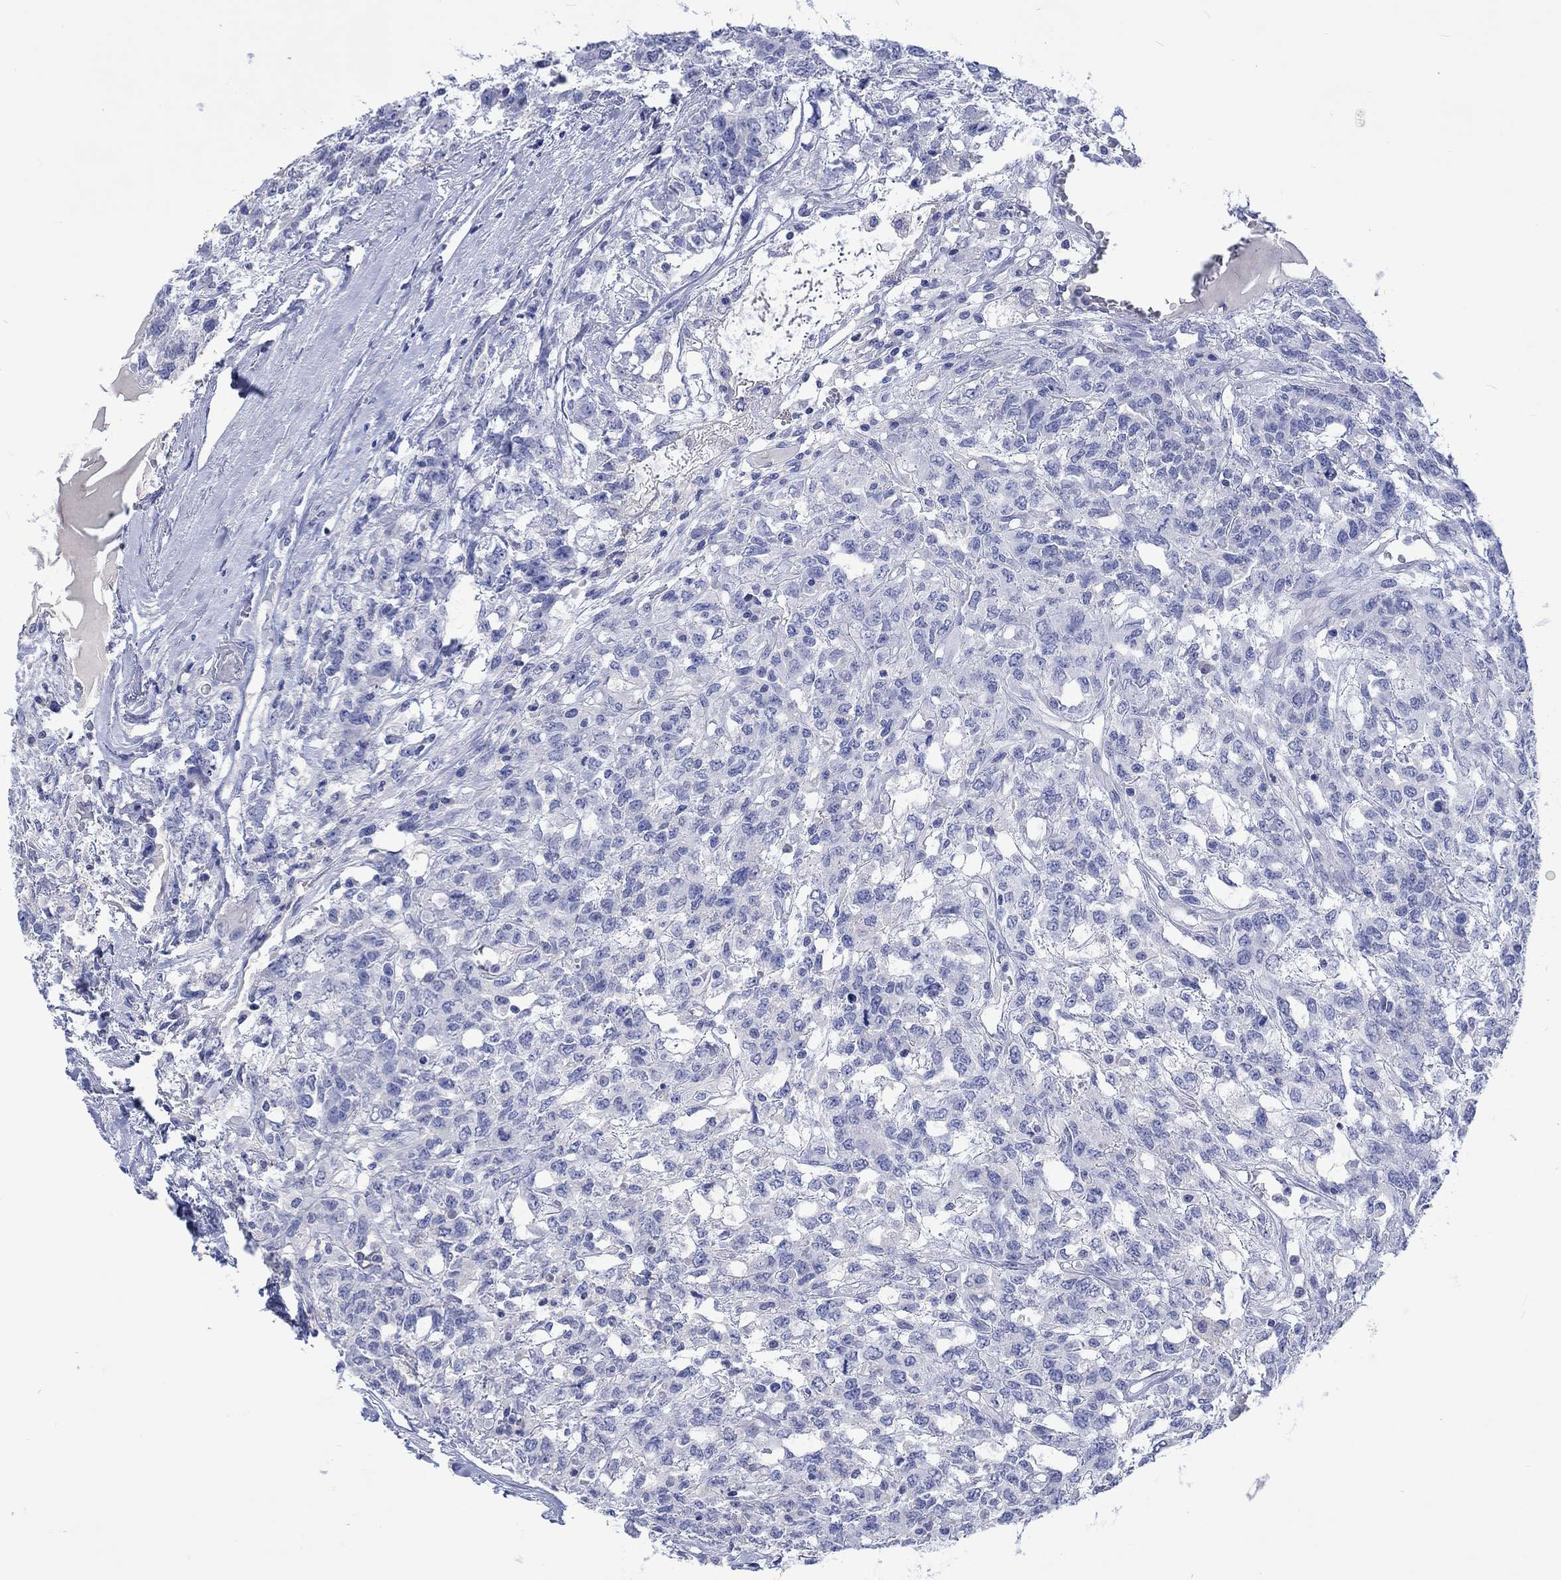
{"staining": {"intensity": "negative", "quantity": "none", "location": "none"}, "tissue": "testis cancer", "cell_type": "Tumor cells", "image_type": "cancer", "snomed": [{"axis": "morphology", "description": "Seminoma, NOS"}, {"axis": "topography", "description": "Testis"}], "caption": "Histopathology image shows no significant protein expression in tumor cells of testis cancer (seminoma).", "gene": "TOMM20L", "patient": {"sex": "male", "age": 52}}